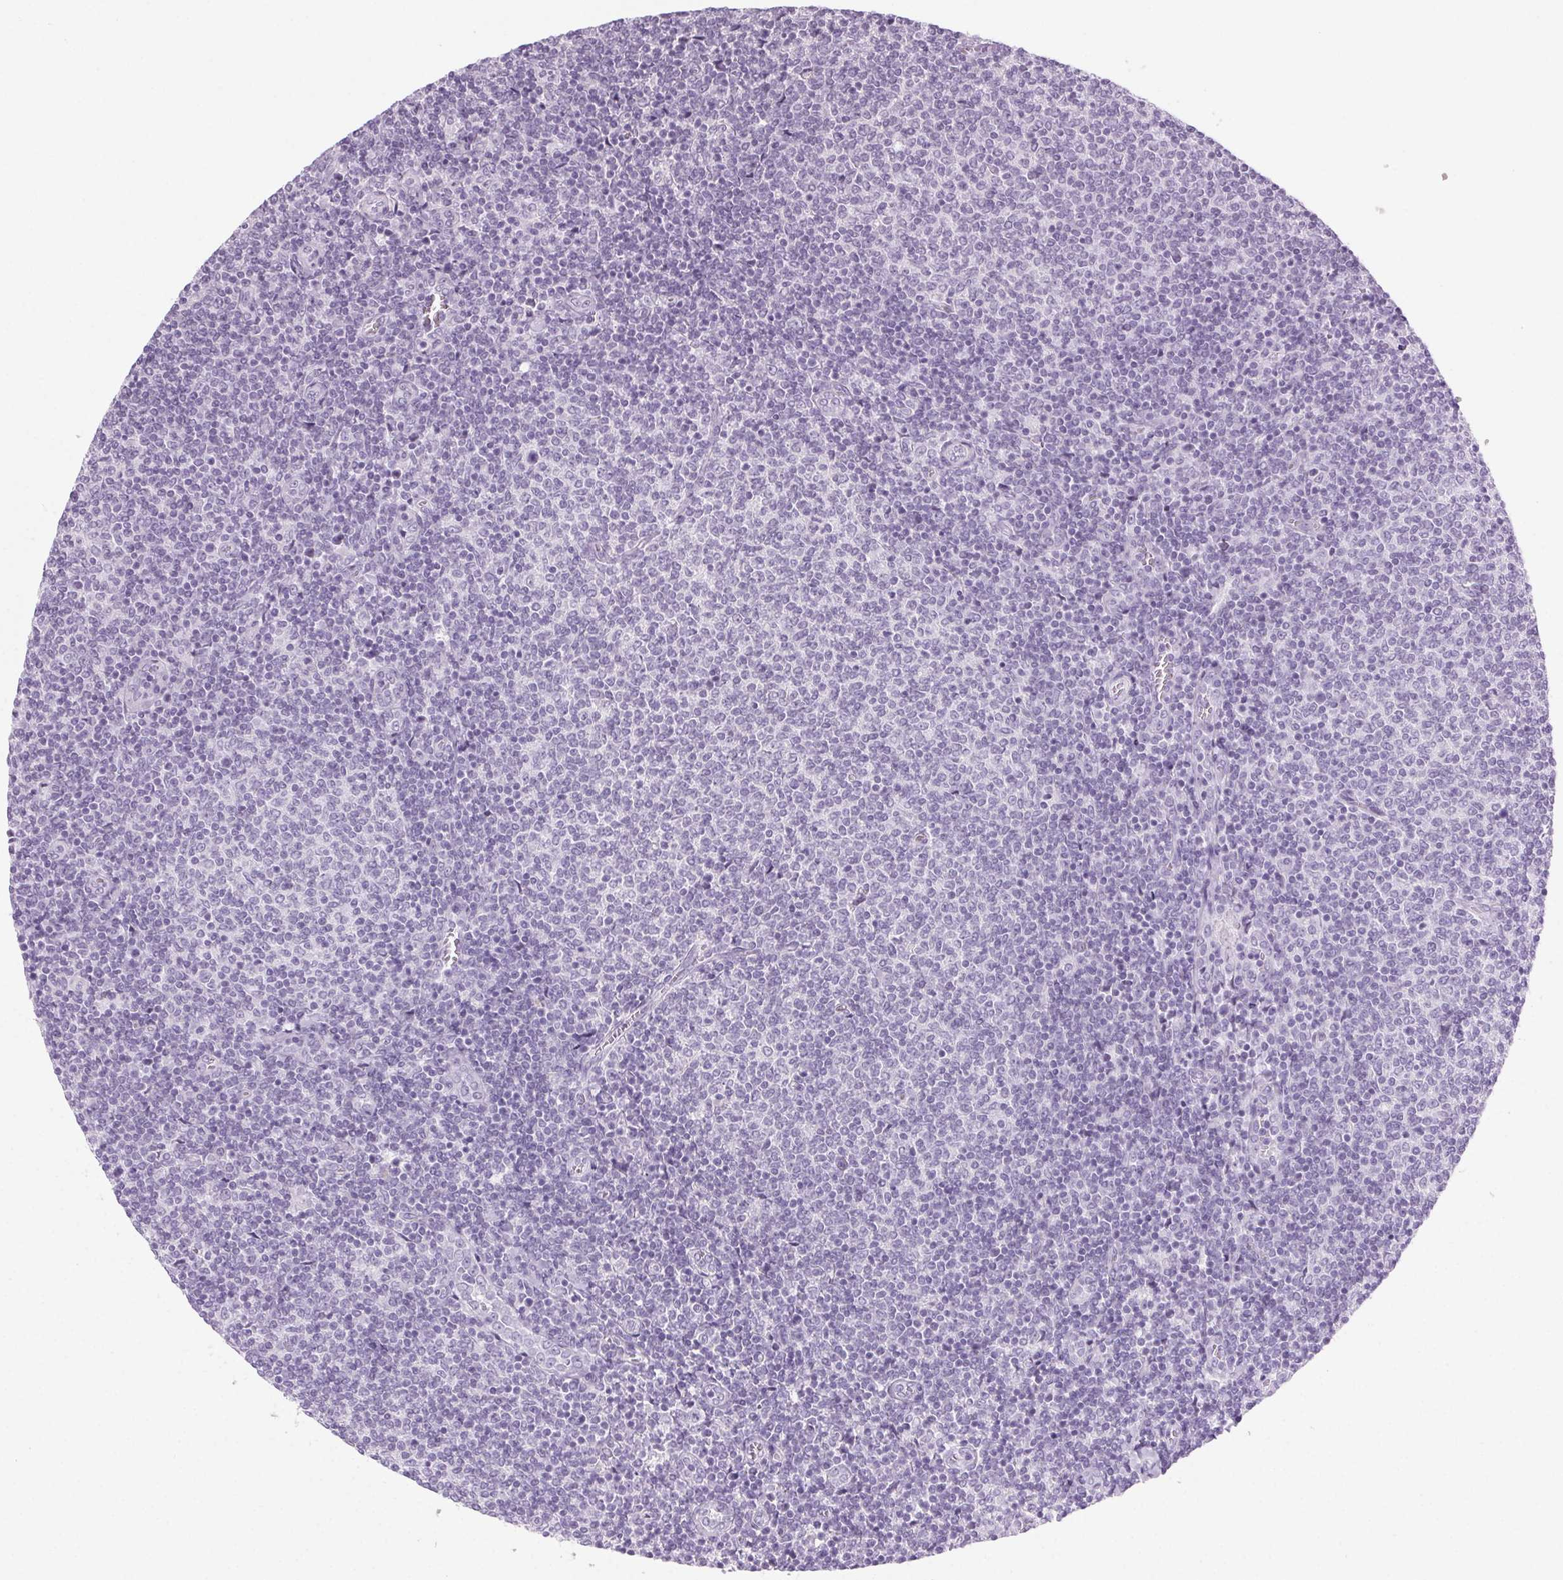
{"staining": {"intensity": "negative", "quantity": "none", "location": "none"}, "tissue": "lymphoma", "cell_type": "Tumor cells", "image_type": "cancer", "snomed": [{"axis": "morphology", "description": "Malignant lymphoma, non-Hodgkin's type, Low grade"}, {"axis": "topography", "description": "Lymph node"}], "caption": "Tumor cells show no significant staining in malignant lymphoma, non-Hodgkin's type (low-grade).", "gene": "LRP2", "patient": {"sex": "male", "age": 52}}